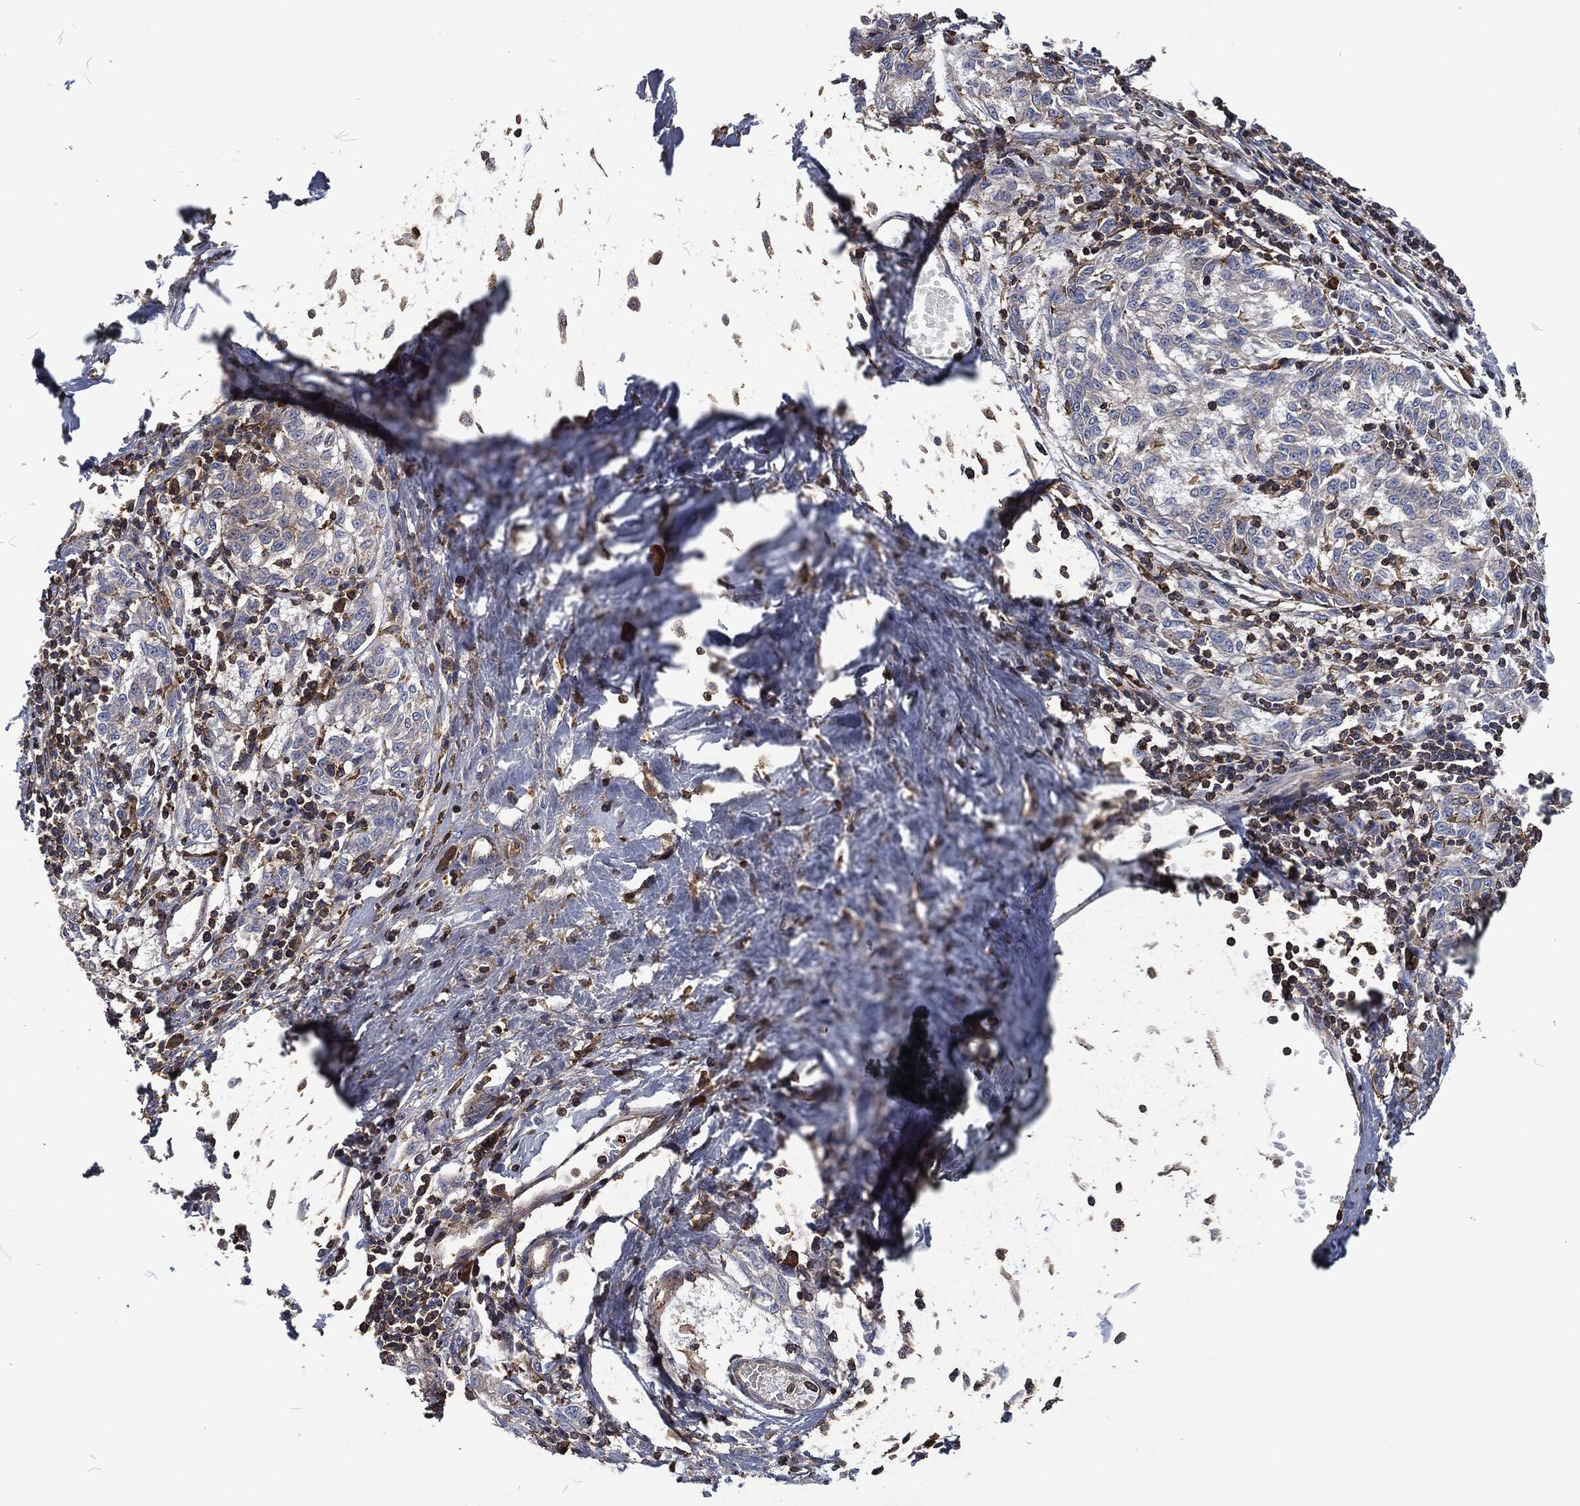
{"staining": {"intensity": "negative", "quantity": "none", "location": "none"}, "tissue": "melanoma", "cell_type": "Tumor cells", "image_type": "cancer", "snomed": [{"axis": "morphology", "description": "Malignant melanoma, NOS"}, {"axis": "topography", "description": "Skin"}], "caption": "This is an immunohistochemistry photomicrograph of human melanoma. There is no positivity in tumor cells.", "gene": "LGALS9", "patient": {"sex": "female", "age": 72}}